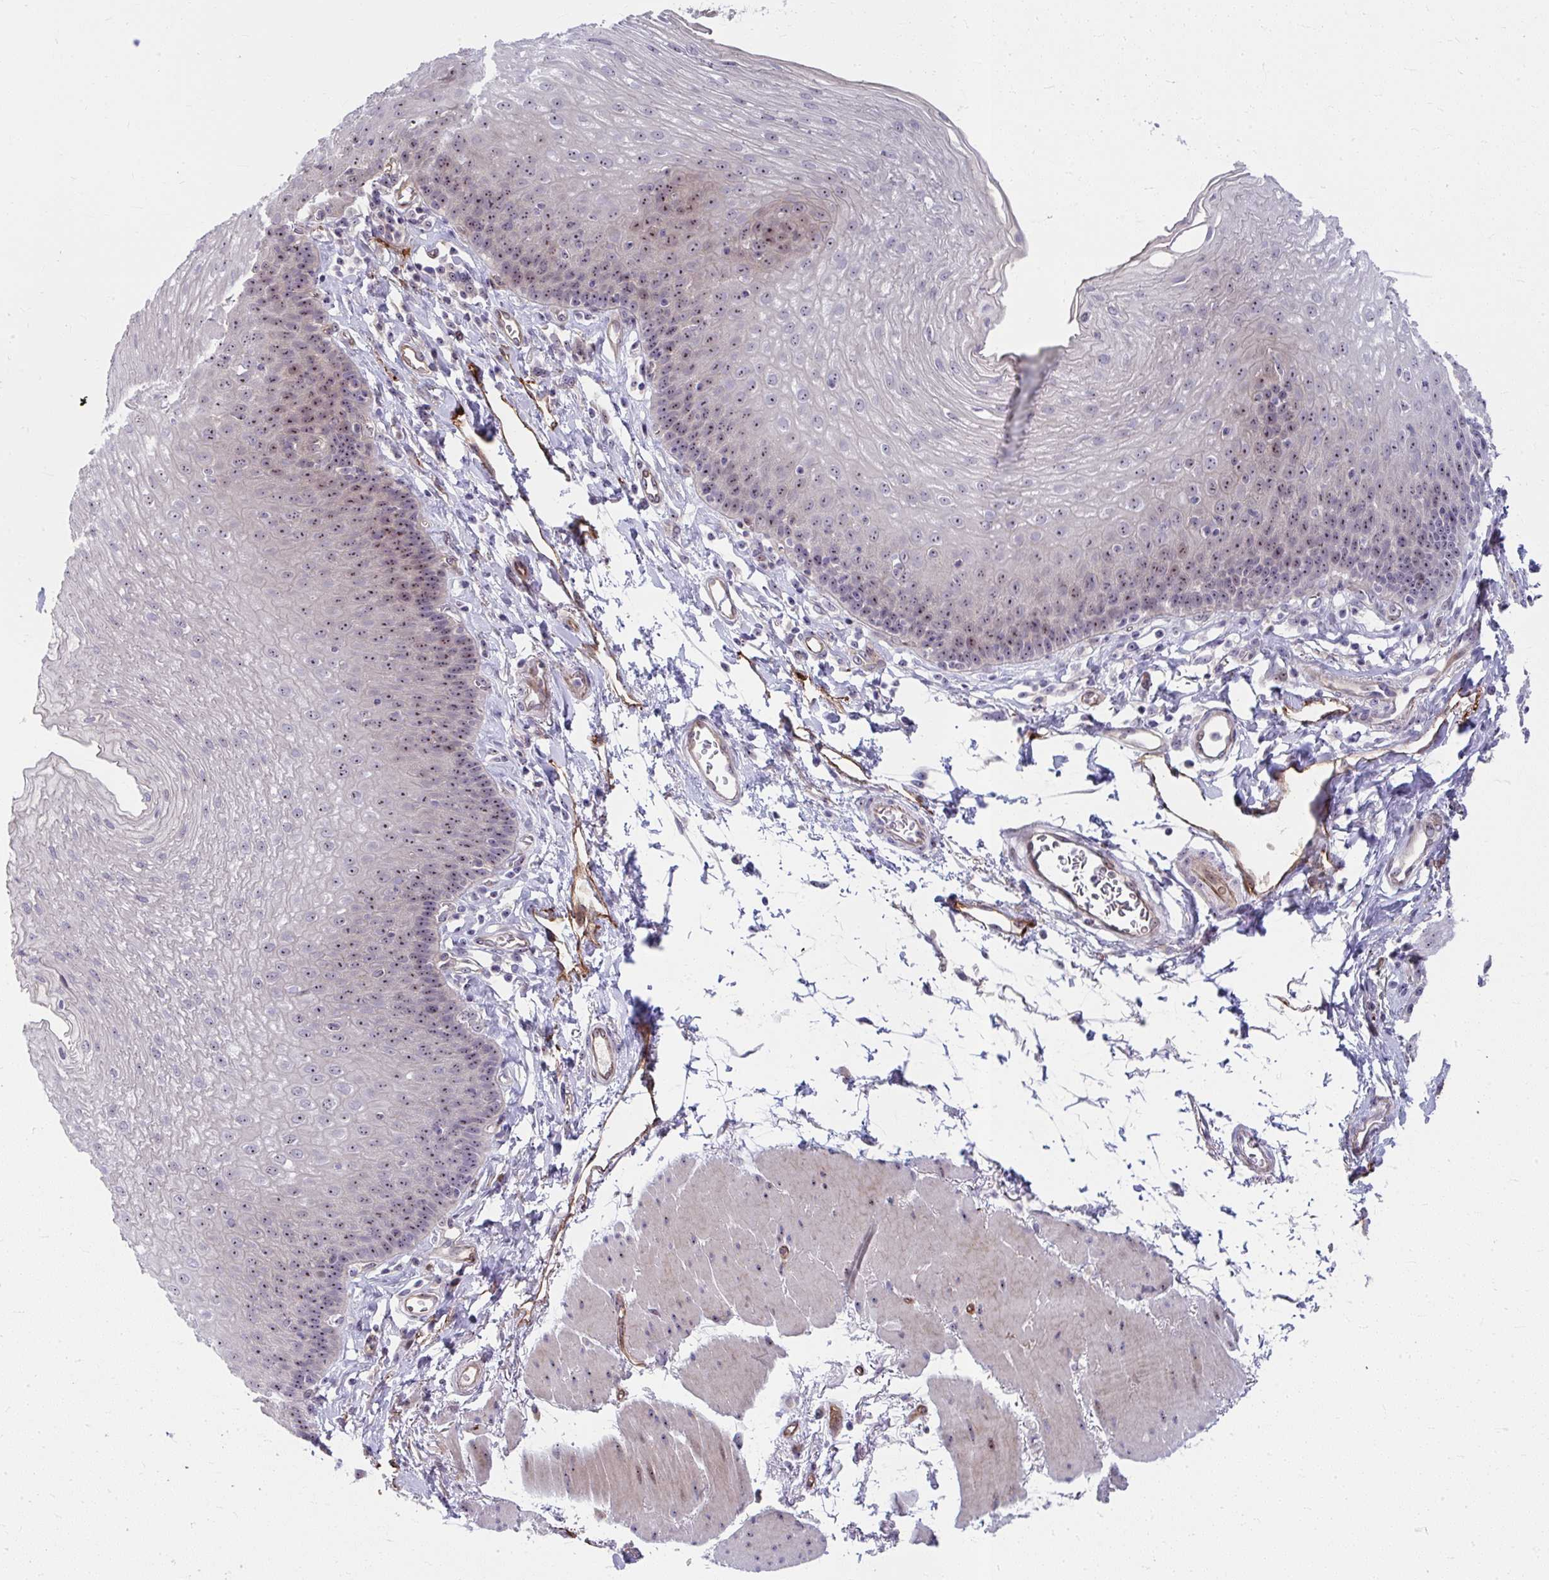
{"staining": {"intensity": "moderate", "quantity": ">75%", "location": "nuclear"}, "tissue": "esophagus", "cell_type": "Squamous epithelial cells", "image_type": "normal", "snomed": [{"axis": "morphology", "description": "Normal tissue, NOS"}, {"axis": "topography", "description": "Esophagus"}], "caption": "Immunohistochemical staining of unremarkable human esophagus reveals moderate nuclear protein staining in about >75% of squamous epithelial cells. The protein is shown in brown color, while the nuclei are stained blue.", "gene": "MUS81", "patient": {"sex": "female", "age": 81}}